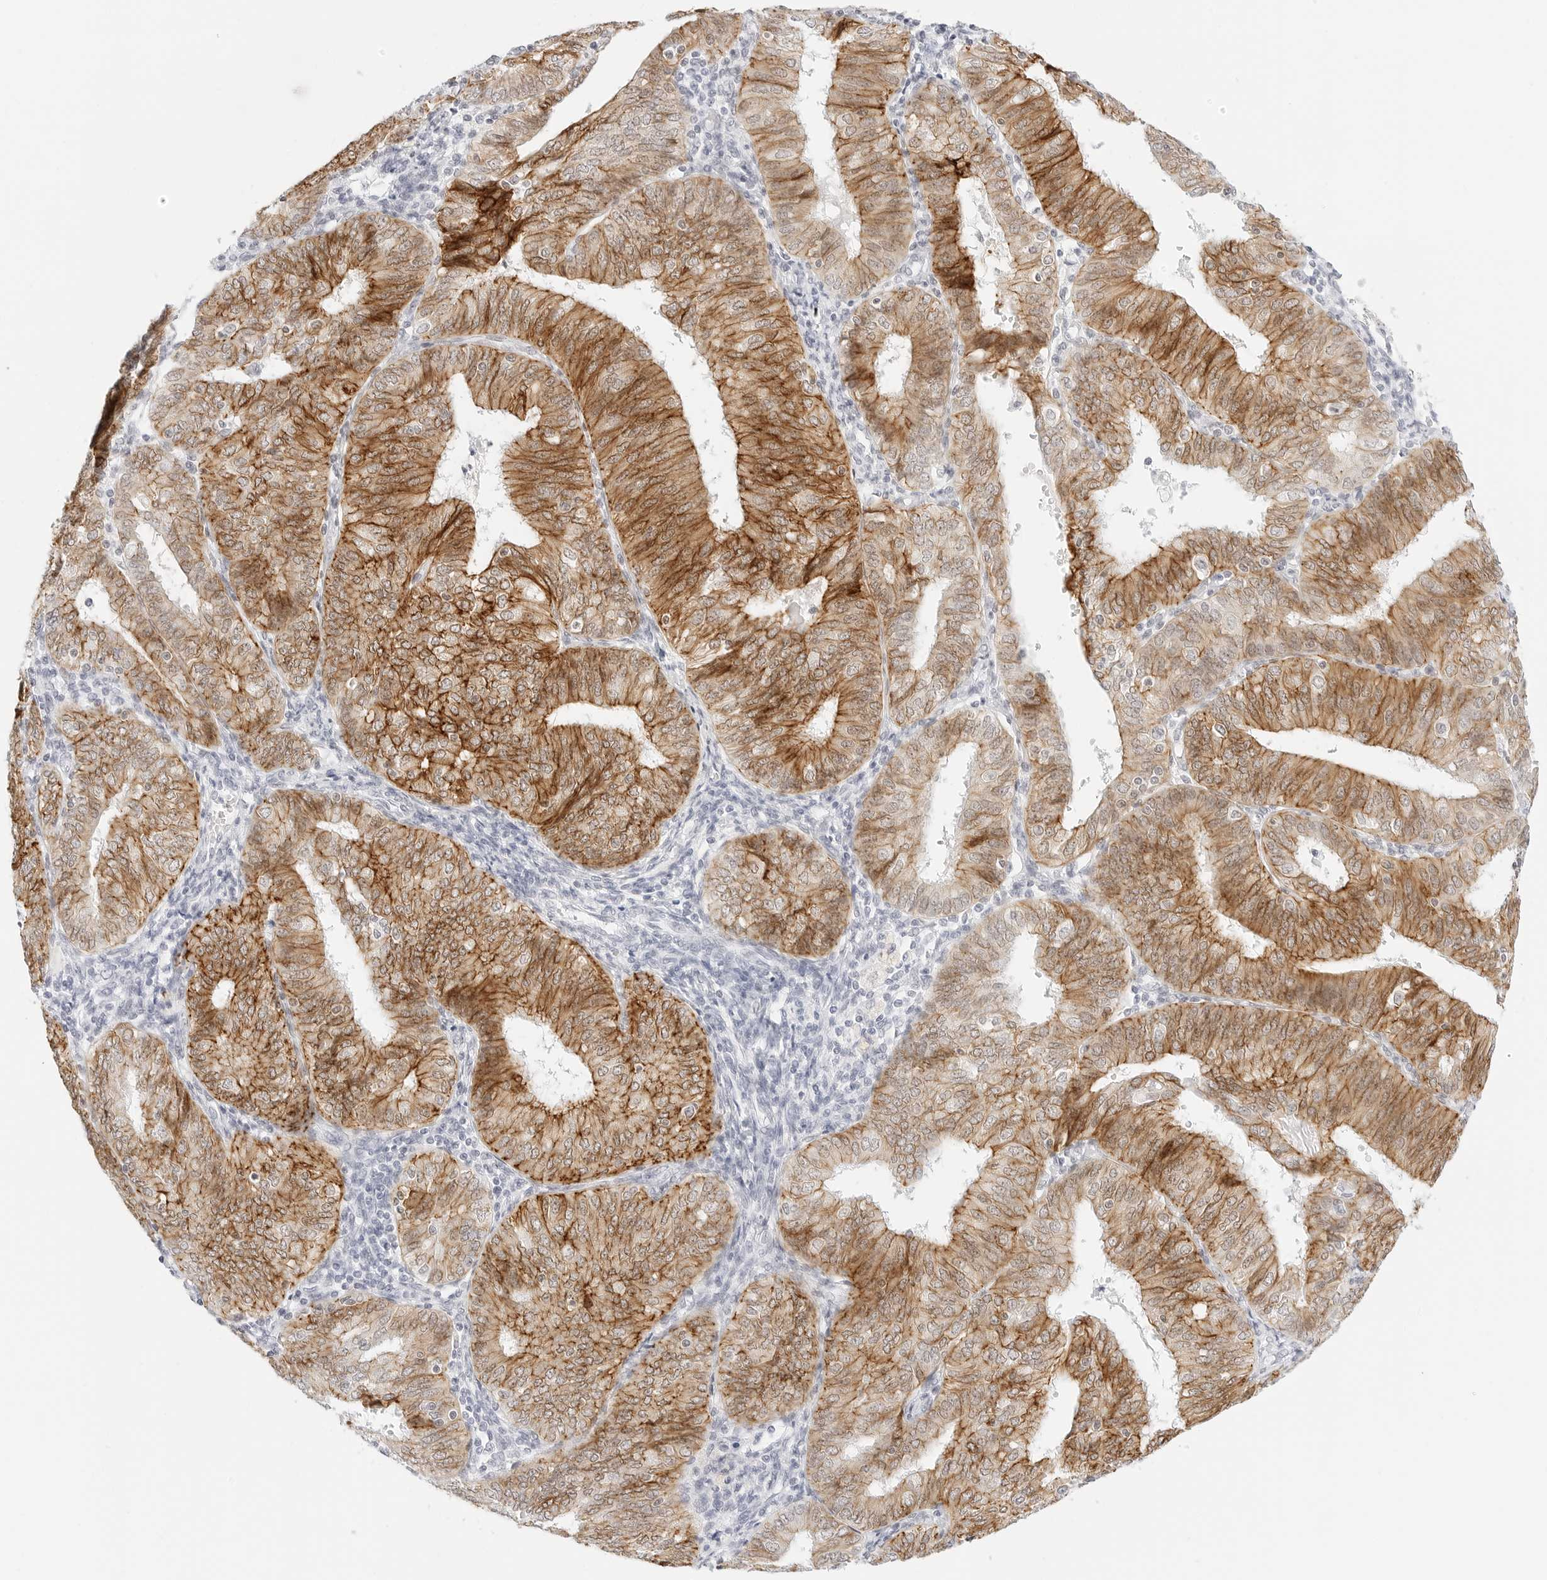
{"staining": {"intensity": "moderate", "quantity": ">75%", "location": "cytoplasmic/membranous"}, "tissue": "endometrial cancer", "cell_type": "Tumor cells", "image_type": "cancer", "snomed": [{"axis": "morphology", "description": "Adenocarcinoma, NOS"}, {"axis": "topography", "description": "Endometrium"}], "caption": "DAB immunohistochemical staining of endometrial adenocarcinoma shows moderate cytoplasmic/membranous protein positivity in approximately >75% of tumor cells. The staining was performed using DAB (3,3'-diaminobenzidine), with brown indicating positive protein expression. Nuclei are stained blue with hematoxylin.", "gene": "CDH1", "patient": {"sex": "female", "age": 58}}